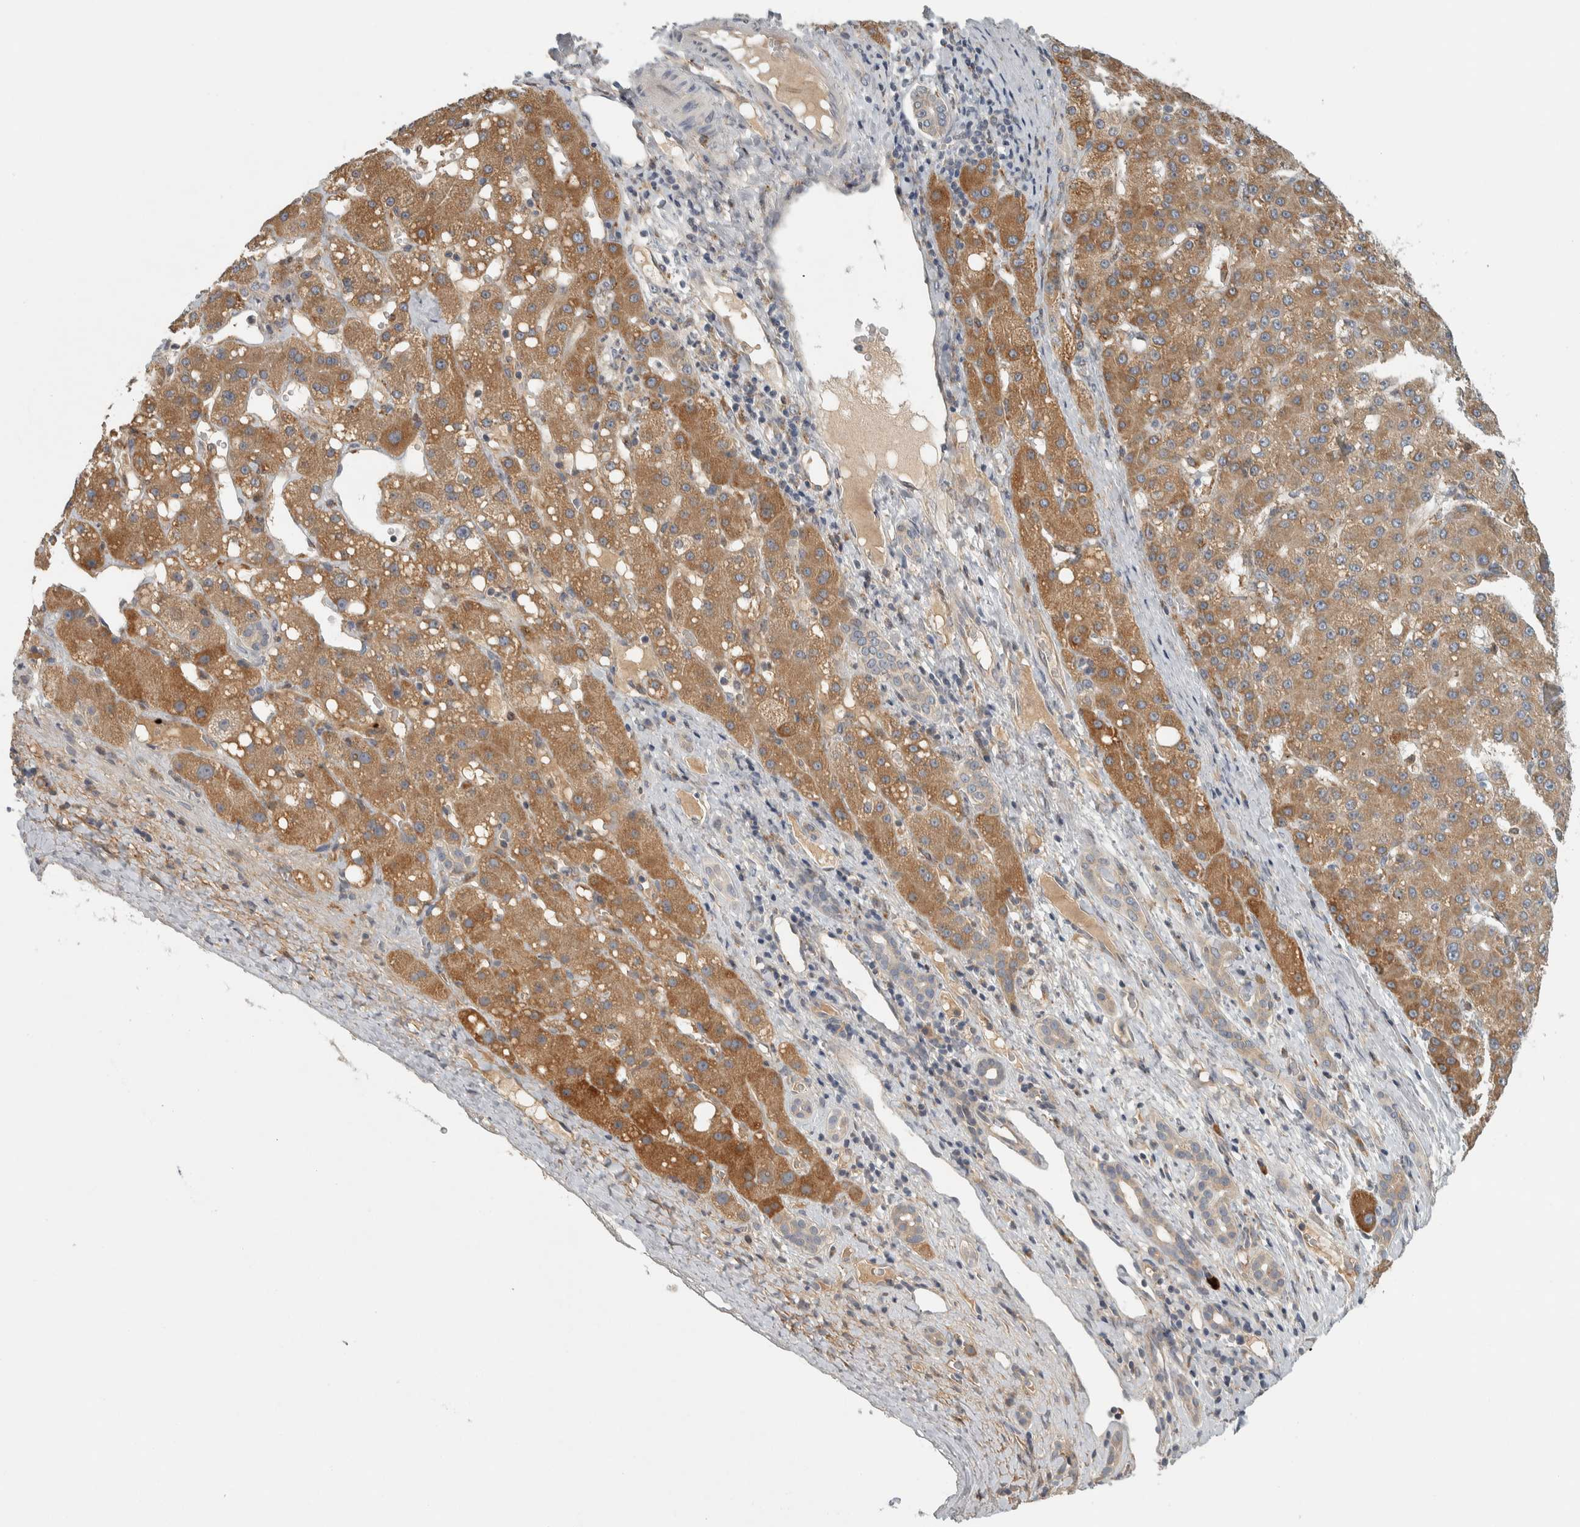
{"staining": {"intensity": "moderate", "quantity": ">75%", "location": "cytoplasmic/membranous"}, "tissue": "liver cancer", "cell_type": "Tumor cells", "image_type": "cancer", "snomed": [{"axis": "morphology", "description": "Carcinoma, Hepatocellular, NOS"}, {"axis": "topography", "description": "Liver"}], "caption": "A brown stain highlights moderate cytoplasmic/membranous expression of a protein in liver cancer (hepatocellular carcinoma) tumor cells. (Brightfield microscopy of DAB IHC at high magnification).", "gene": "ADPRM", "patient": {"sex": "male", "age": 67}}